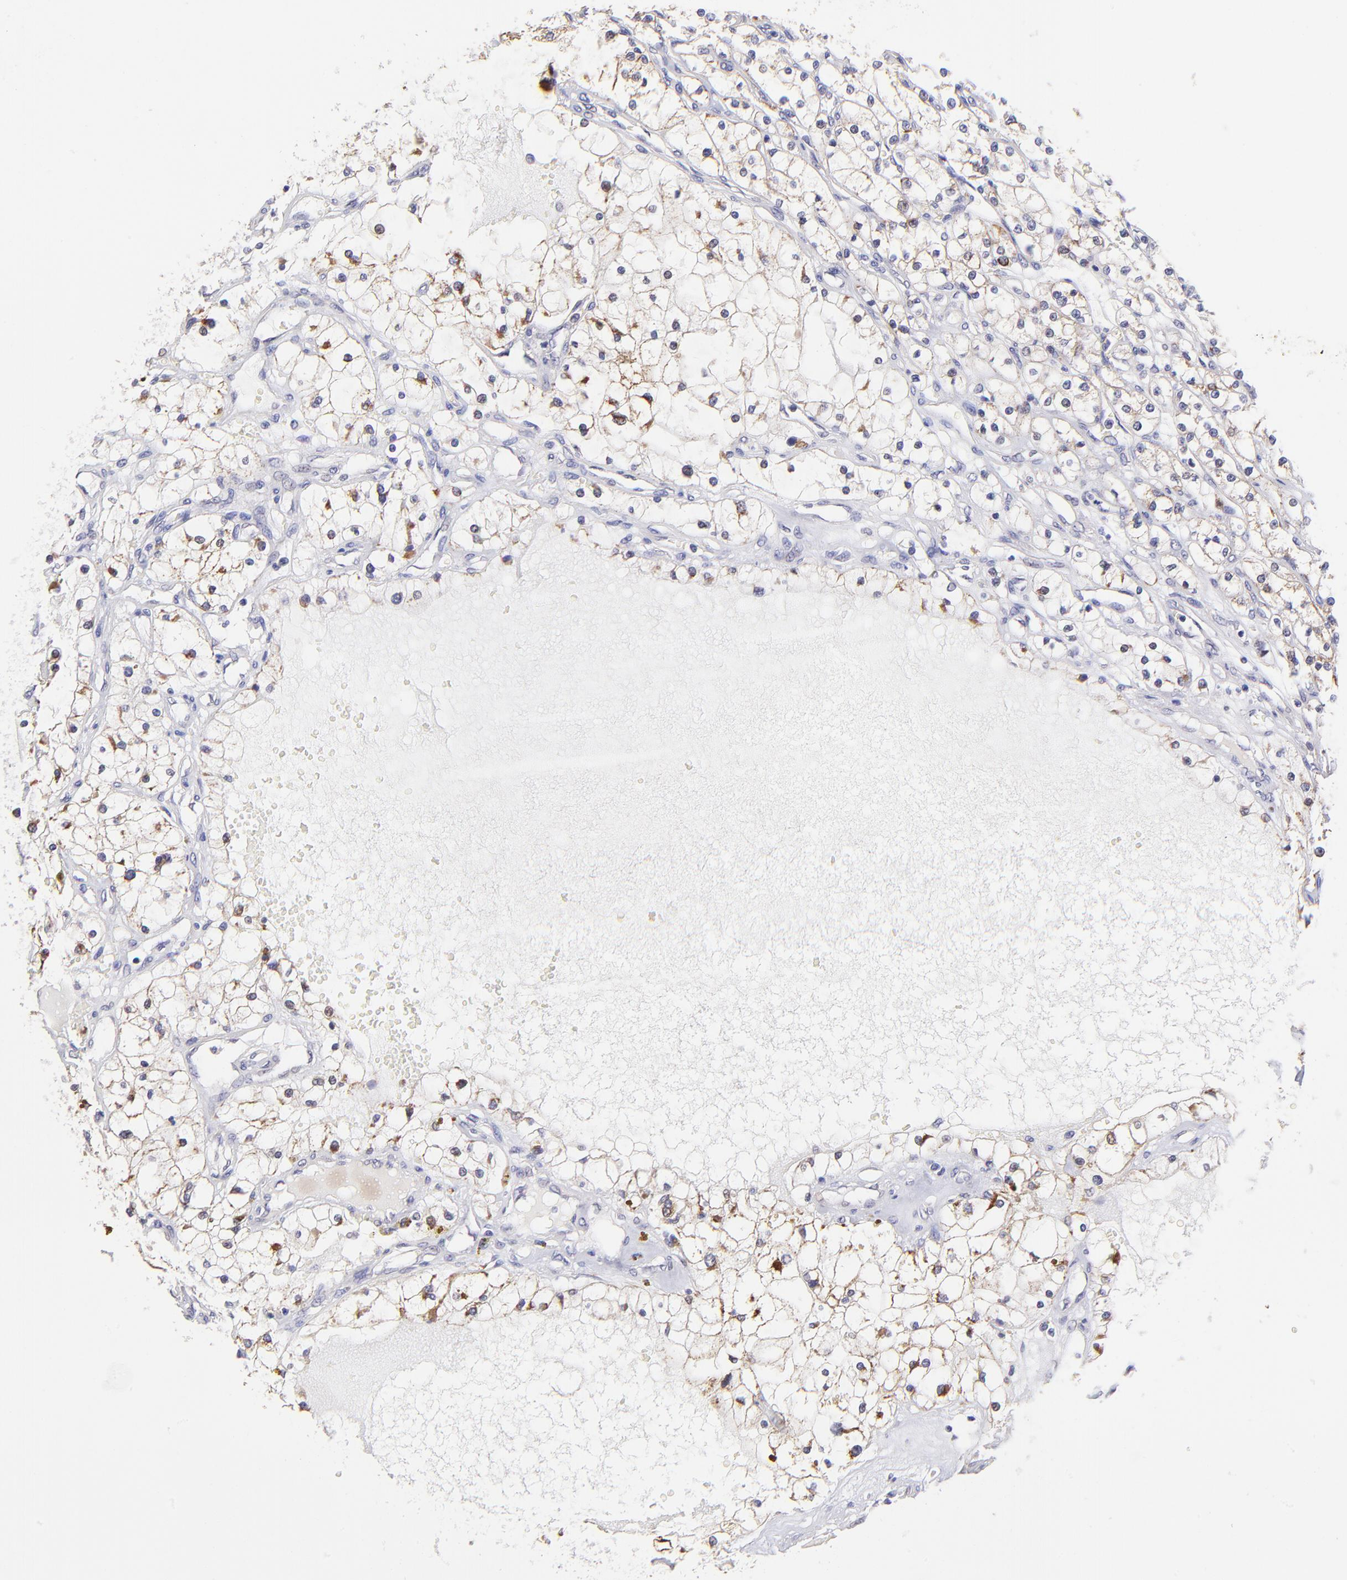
{"staining": {"intensity": "moderate", "quantity": "25%-75%", "location": "cytoplasmic/membranous,nuclear"}, "tissue": "renal cancer", "cell_type": "Tumor cells", "image_type": "cancer", "snomed": [{"axis": "morphology", "description": "Adenocarcinoma, NOS"}, {"axis": "topography", "description": "Kidney"}], "caption": "This photomicrograph exhibits immunohistochemistry staining of renal adenocarcinoma, with medium moderate cytoplasmic/membranous and nuclear staining in approximately 25%-75% of tumor cells.", "gene": "NSF", "patient": {"sex": "male", "age": 61}}